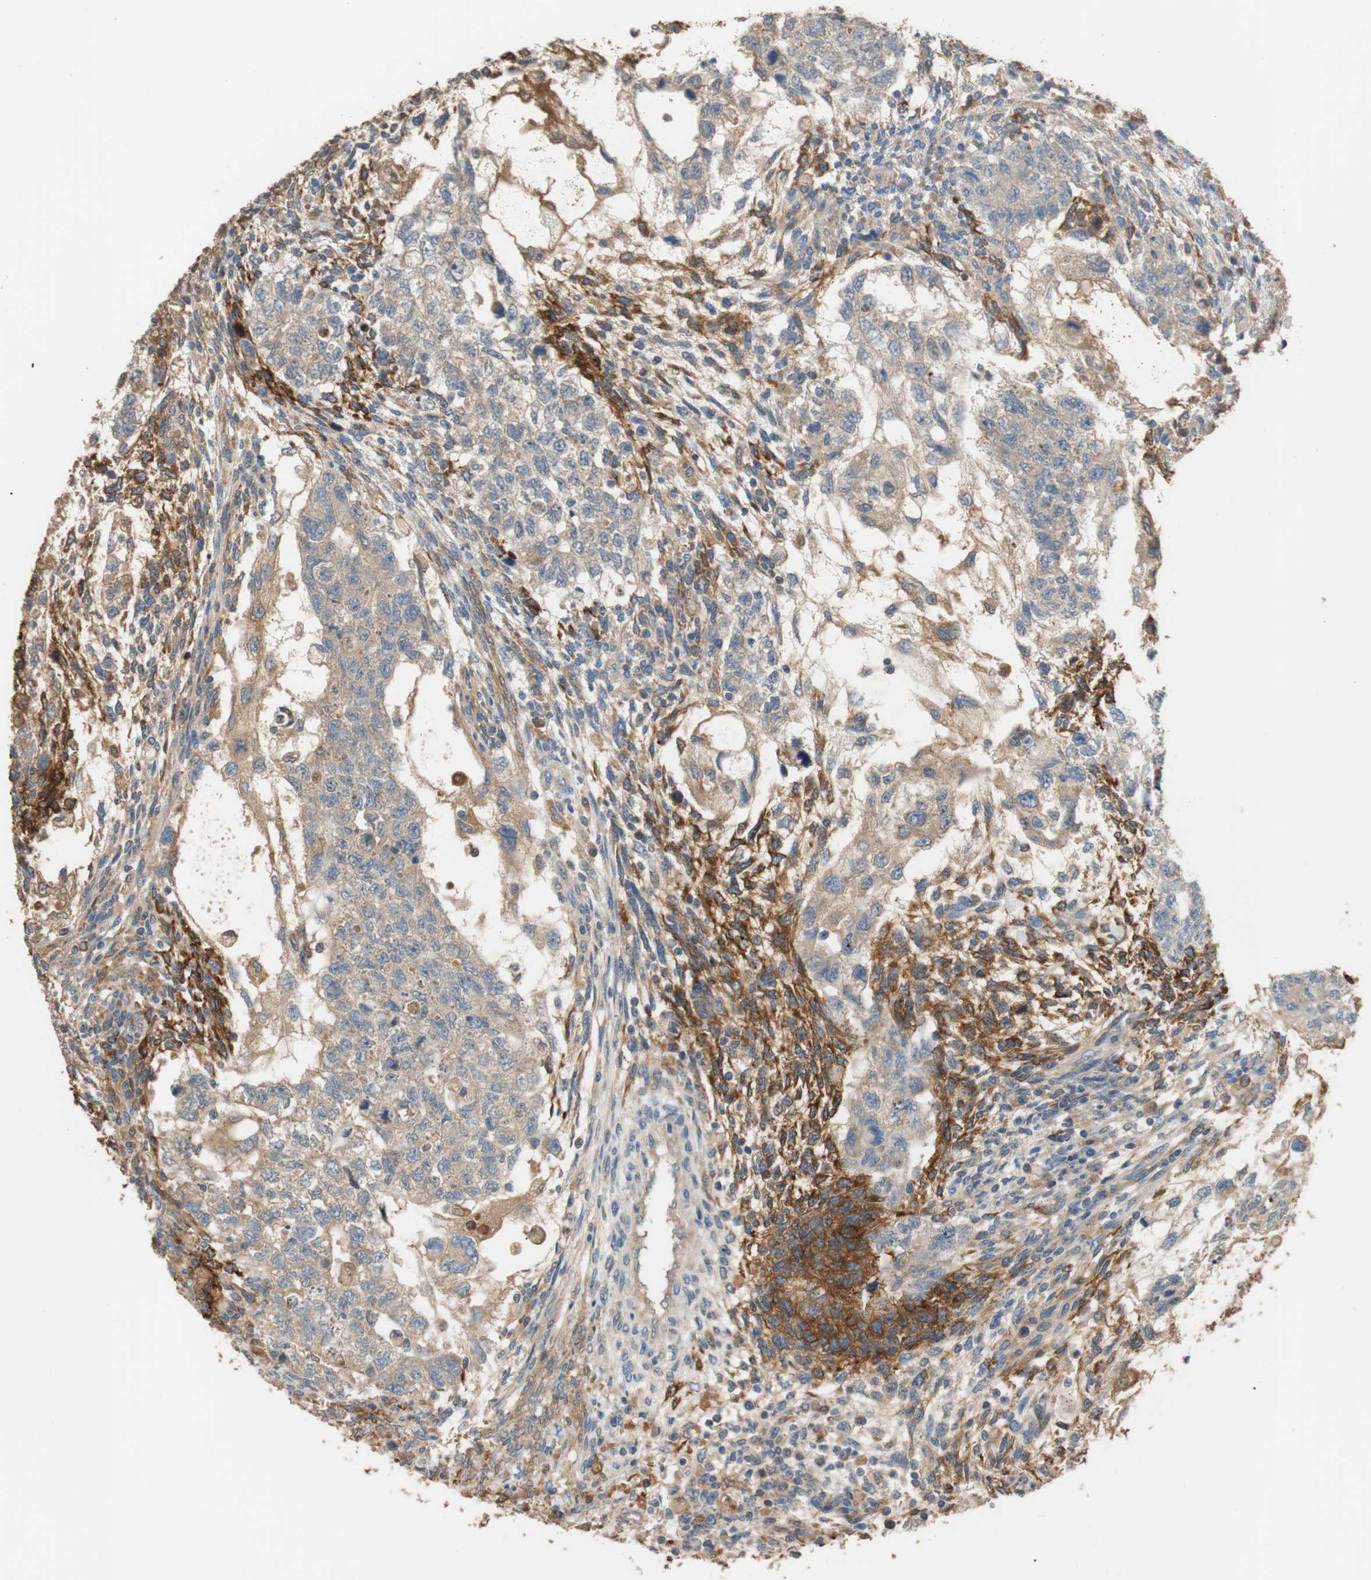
{"staining": {"intensity": "moderate", "quantity": ">75%", "location": "cytoplasmic/membranous"}, "tissue": "testis cancer", "cell_type": "Tumor cells", "image_type": "cancer", "snomed": [{"axis": "morphology", "description": "Normal tissue, NOS"}, {"axis": "morphology", "description": "Carcinoma, Embryonal, NOS"}, {"axis": "topography", "description": "Testis"}], "caption": "Immunohistochemistry (IHC) micrograph of testis cancer (embryonal carcinoma) stained for a protein (brown), which shows medium levels of moderate cytoplasmic/membranous staining in about >75% of tumor cells.", "gene": "ALDH1A2", "patient": {"sex": "male", "age": 36}}